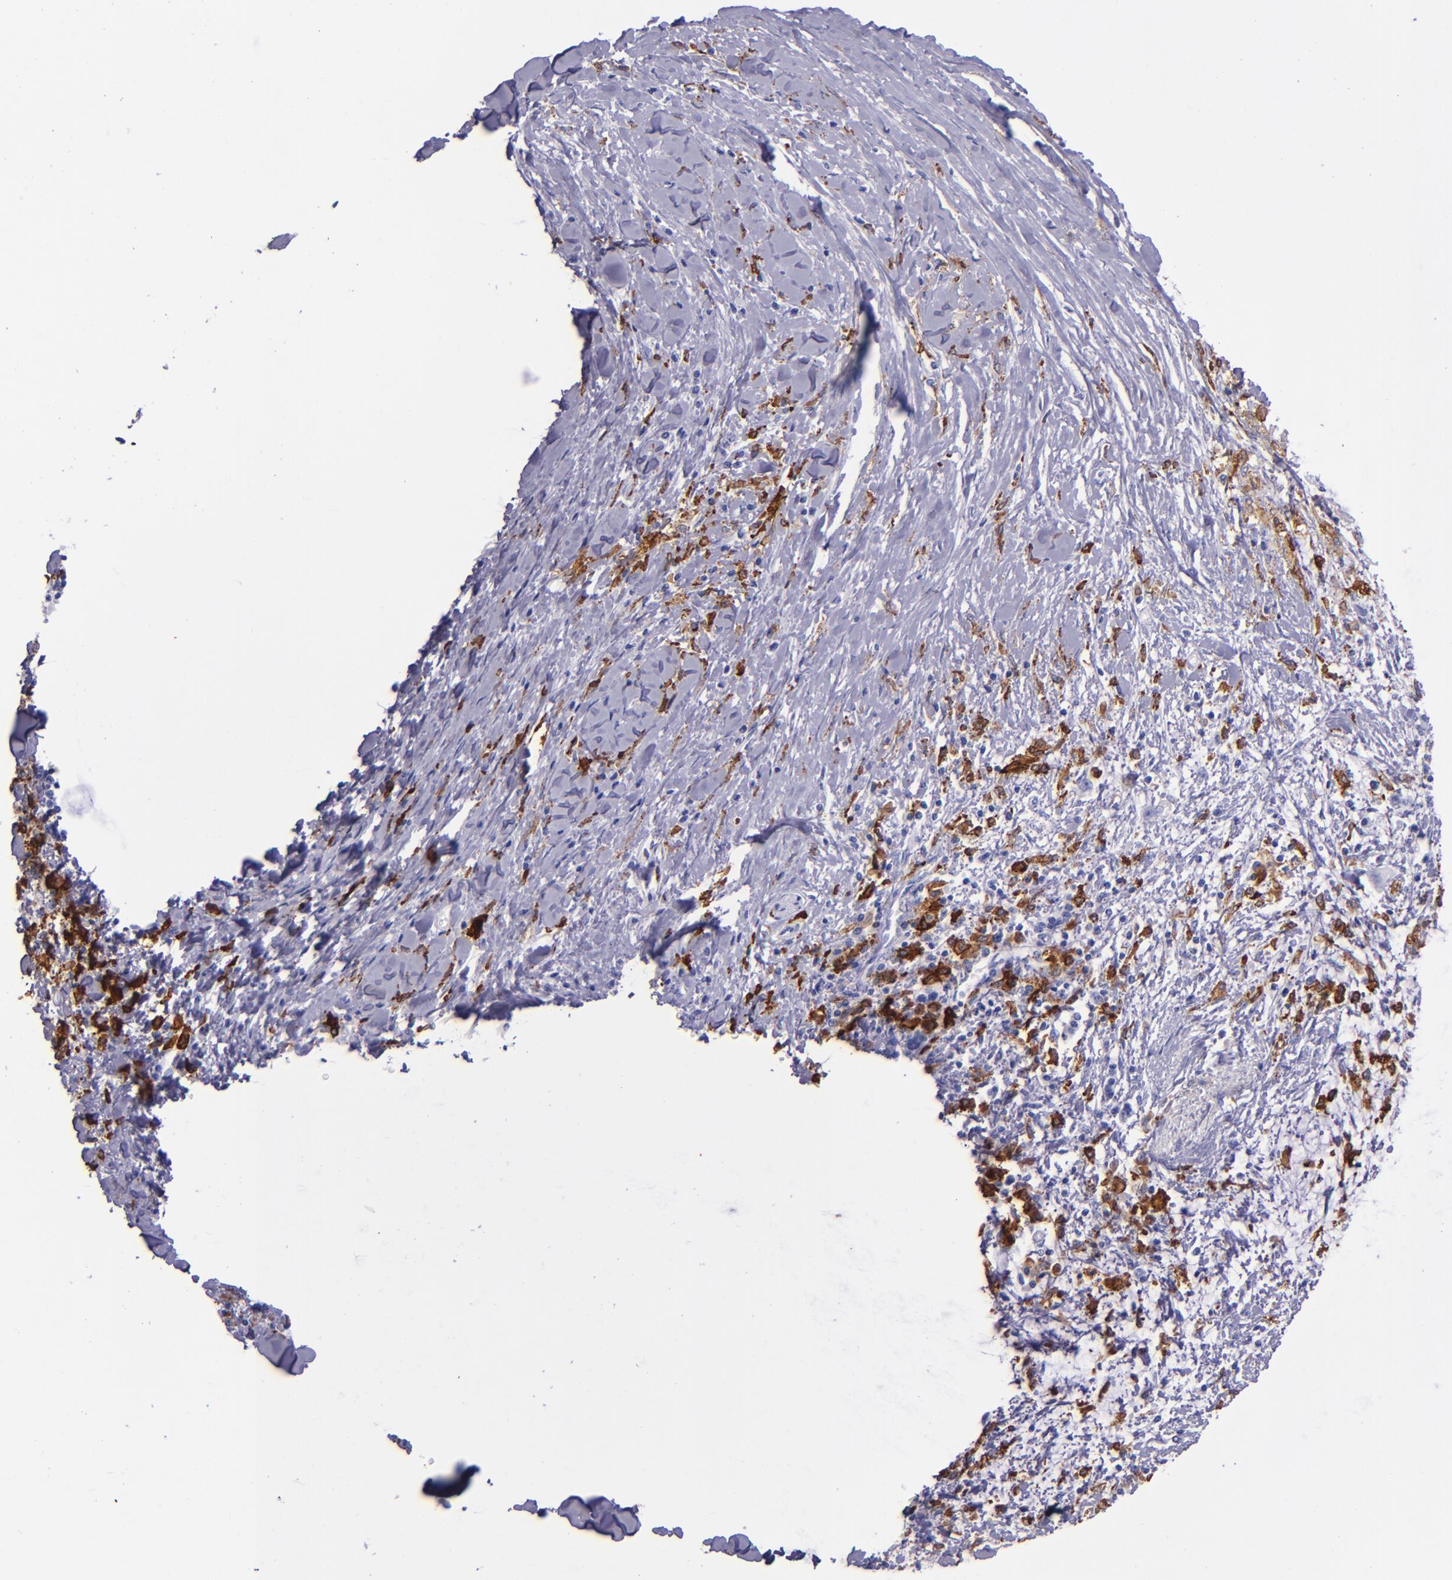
{"staining": {"intensity": "negative", "quantity": "none", "location": "none"}, "tissue": "pancreatic cancer", "cell_type": "Tumor cells", "image_type": "cancer", "snomed": [{"axis": "morphology", "description": "Adenocarcinoma, NOS"}, {"axis": "topography", "description": "Pancreas"}], "caption": "Pancreatic cancer (adenocarcinoma) stained for a protein using immunohistochemistry (IHC) displays no expression tumor cells.", "gene": "CD163", "patient": {"sex": "female", "age": 64}}